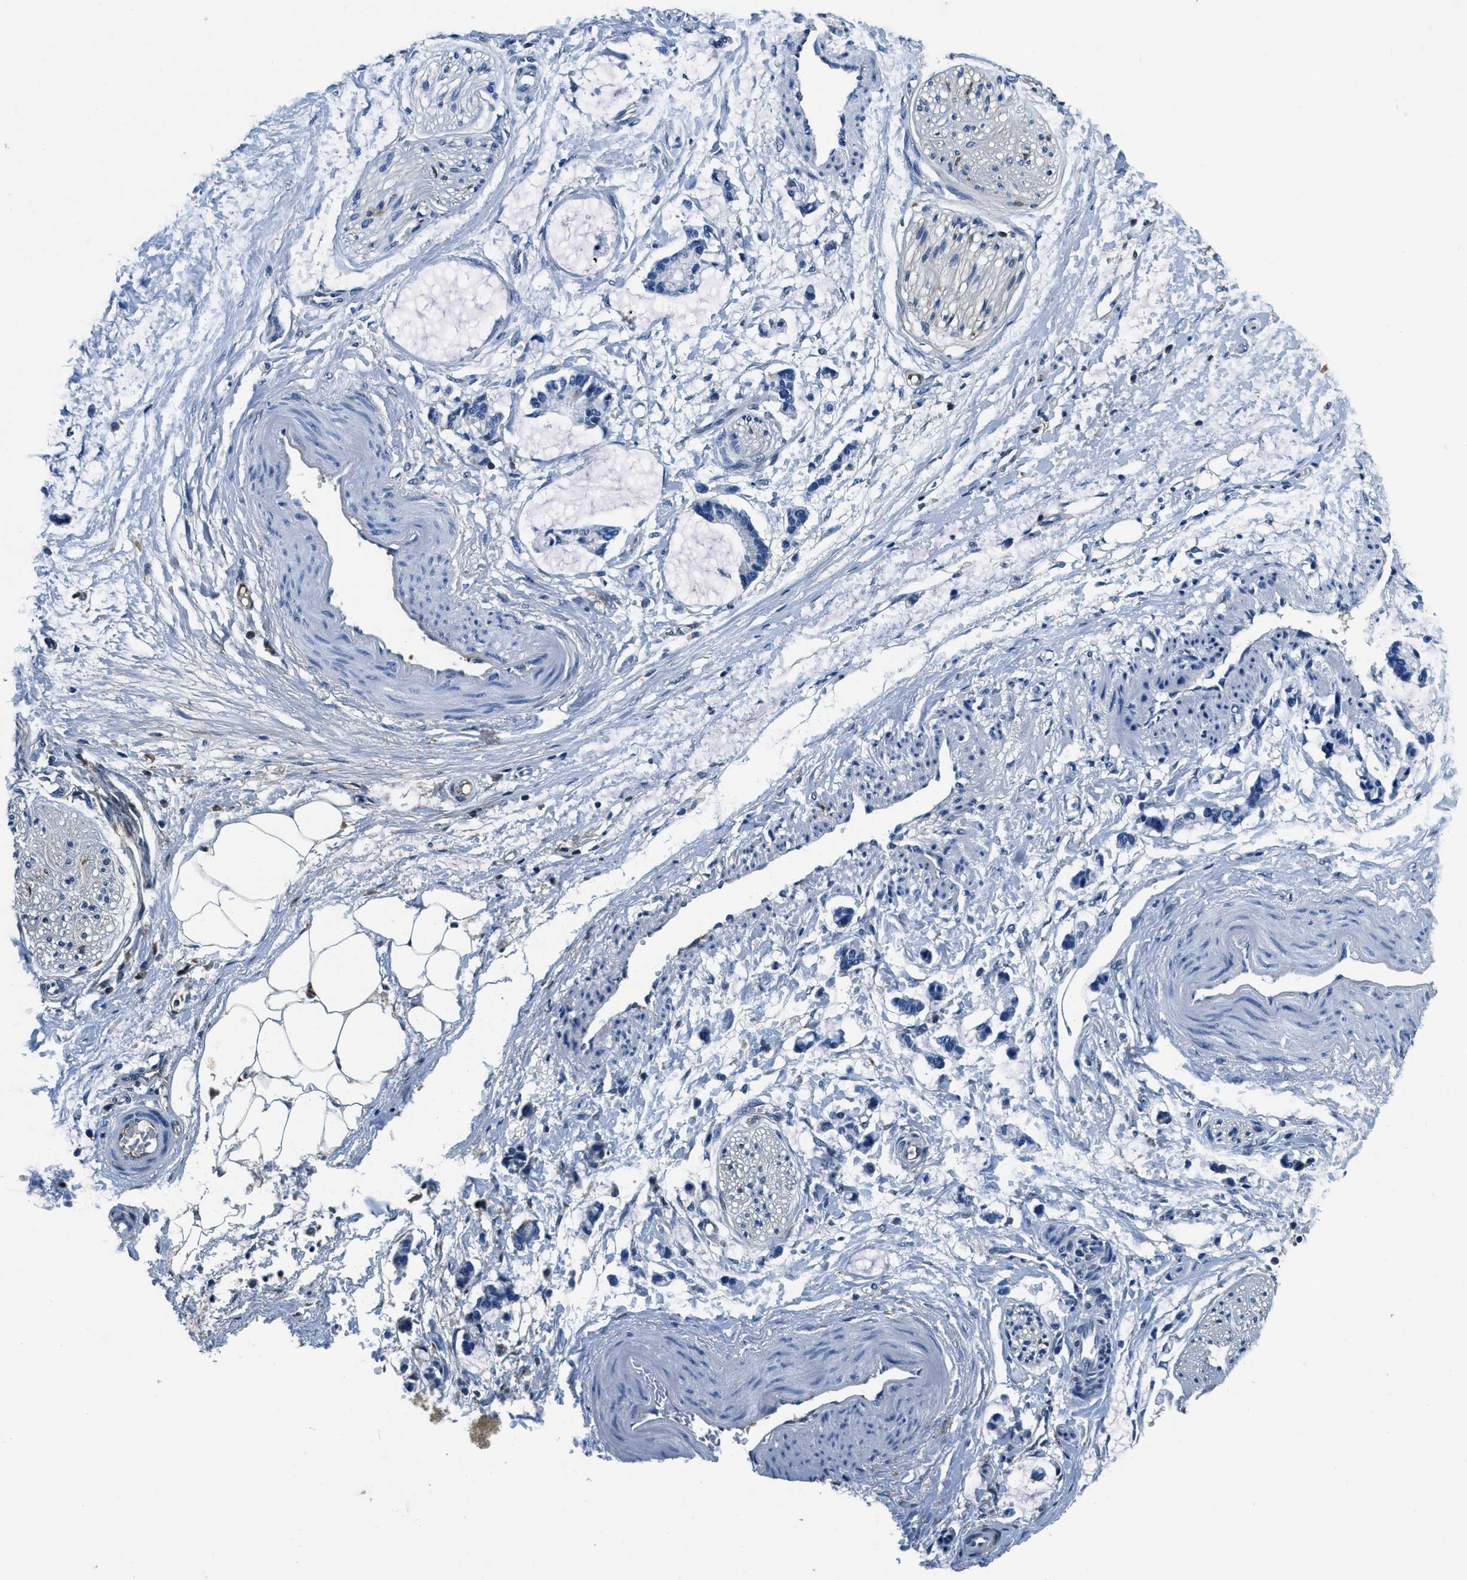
{"staining": {"intensity": "moderate", "quantity": "25%-75%", "location": "cytoplasmic/membranous"}, "tissue": "adipose tissue", "cell_type": "Adipocytes", "image_type": "normal", "snomed": [{"axis": "morphology", "description": "Normal tissue, NOS"}, {"axis": "morphology", "description": "Adenocarcinoma, NOS"}, {"axis": "topography", "description": "Colon"}, {"axis": "topography", "description": "Peripheral nerve tissue"}], "caption": "High-magnification brightfield microscopy of unremarkable adipose tissue stained with DAB (brown) and counterstained with hematoxylin (blue). adipocytes exhibit moderate cytoplasmic/membranous expression is seen in about25%-75% of cells. (IHC, brightfield microscopy, high magnification).", "gene": "TMEM186", "patient": {"sex": "male", "age": 14}}